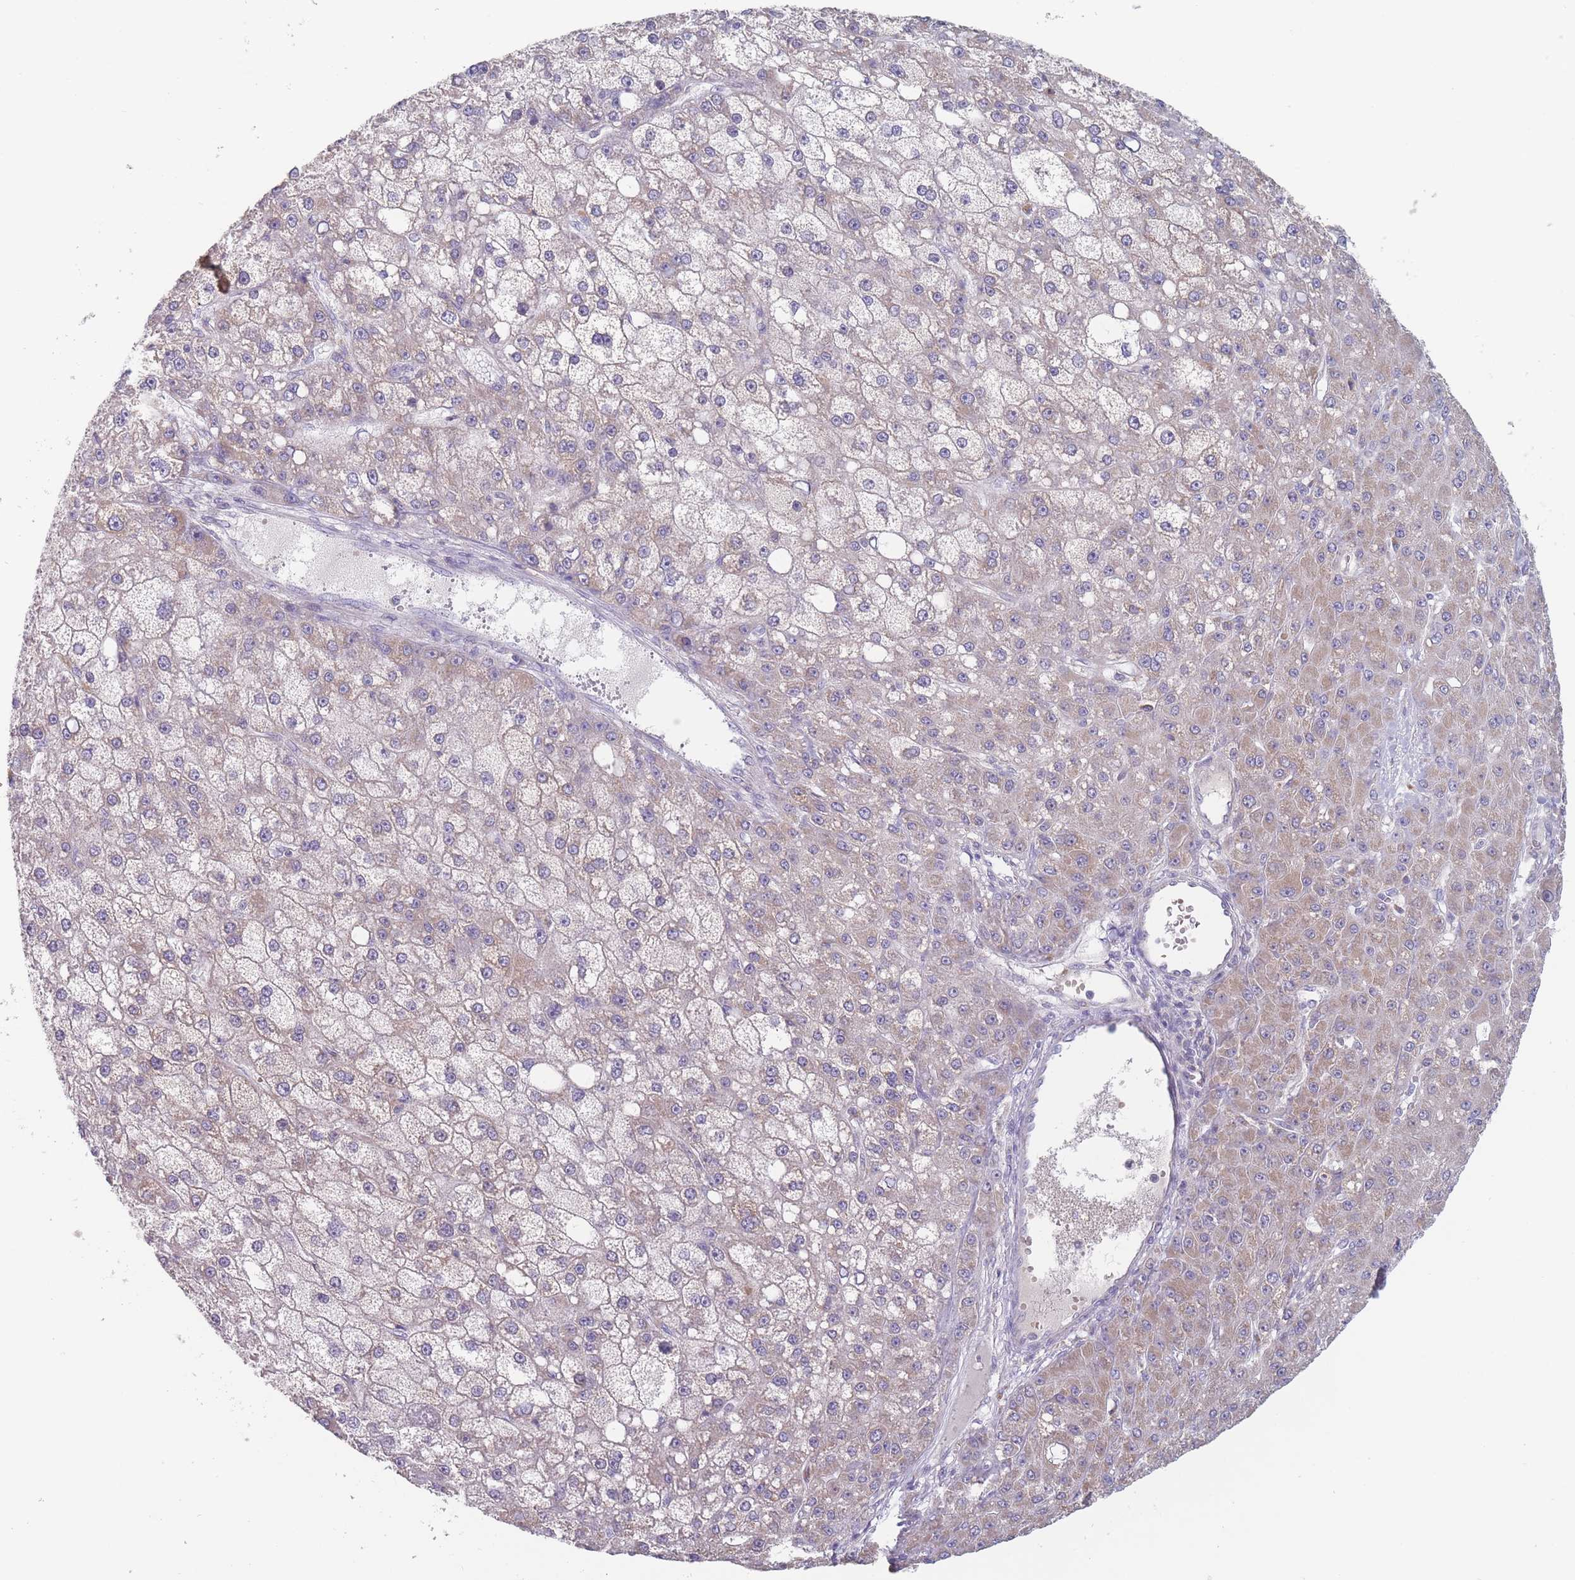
{"staining": {"intensity": "weak", "quantity": "25%-75%", "location": "cytoplasmic/membranous"}, "tissue": "liver cancer", "cell_type": "Tumor cells", "image_type": "cancer", "snomed": [{"axis": "morphology", "description": "Carcinoma, Hepatocellular, NOS"}, {"axis": "topography", "description": "Liver"}], "caption": "A high-resolution image shows IHC staining of liver cancer (hepatocellular carcinoma), which exhibits weak cytoplasmic/membranous staining in approximately 25%-75% of tumor cells. The staining was performed using DAB (3,3'-diaminobenzidine), with brown indicating positive protein expression. Nuclei are stained blue with hematoxylin.", "gene": "PEX7", "patient": {"sex": "male", "age": 67}}